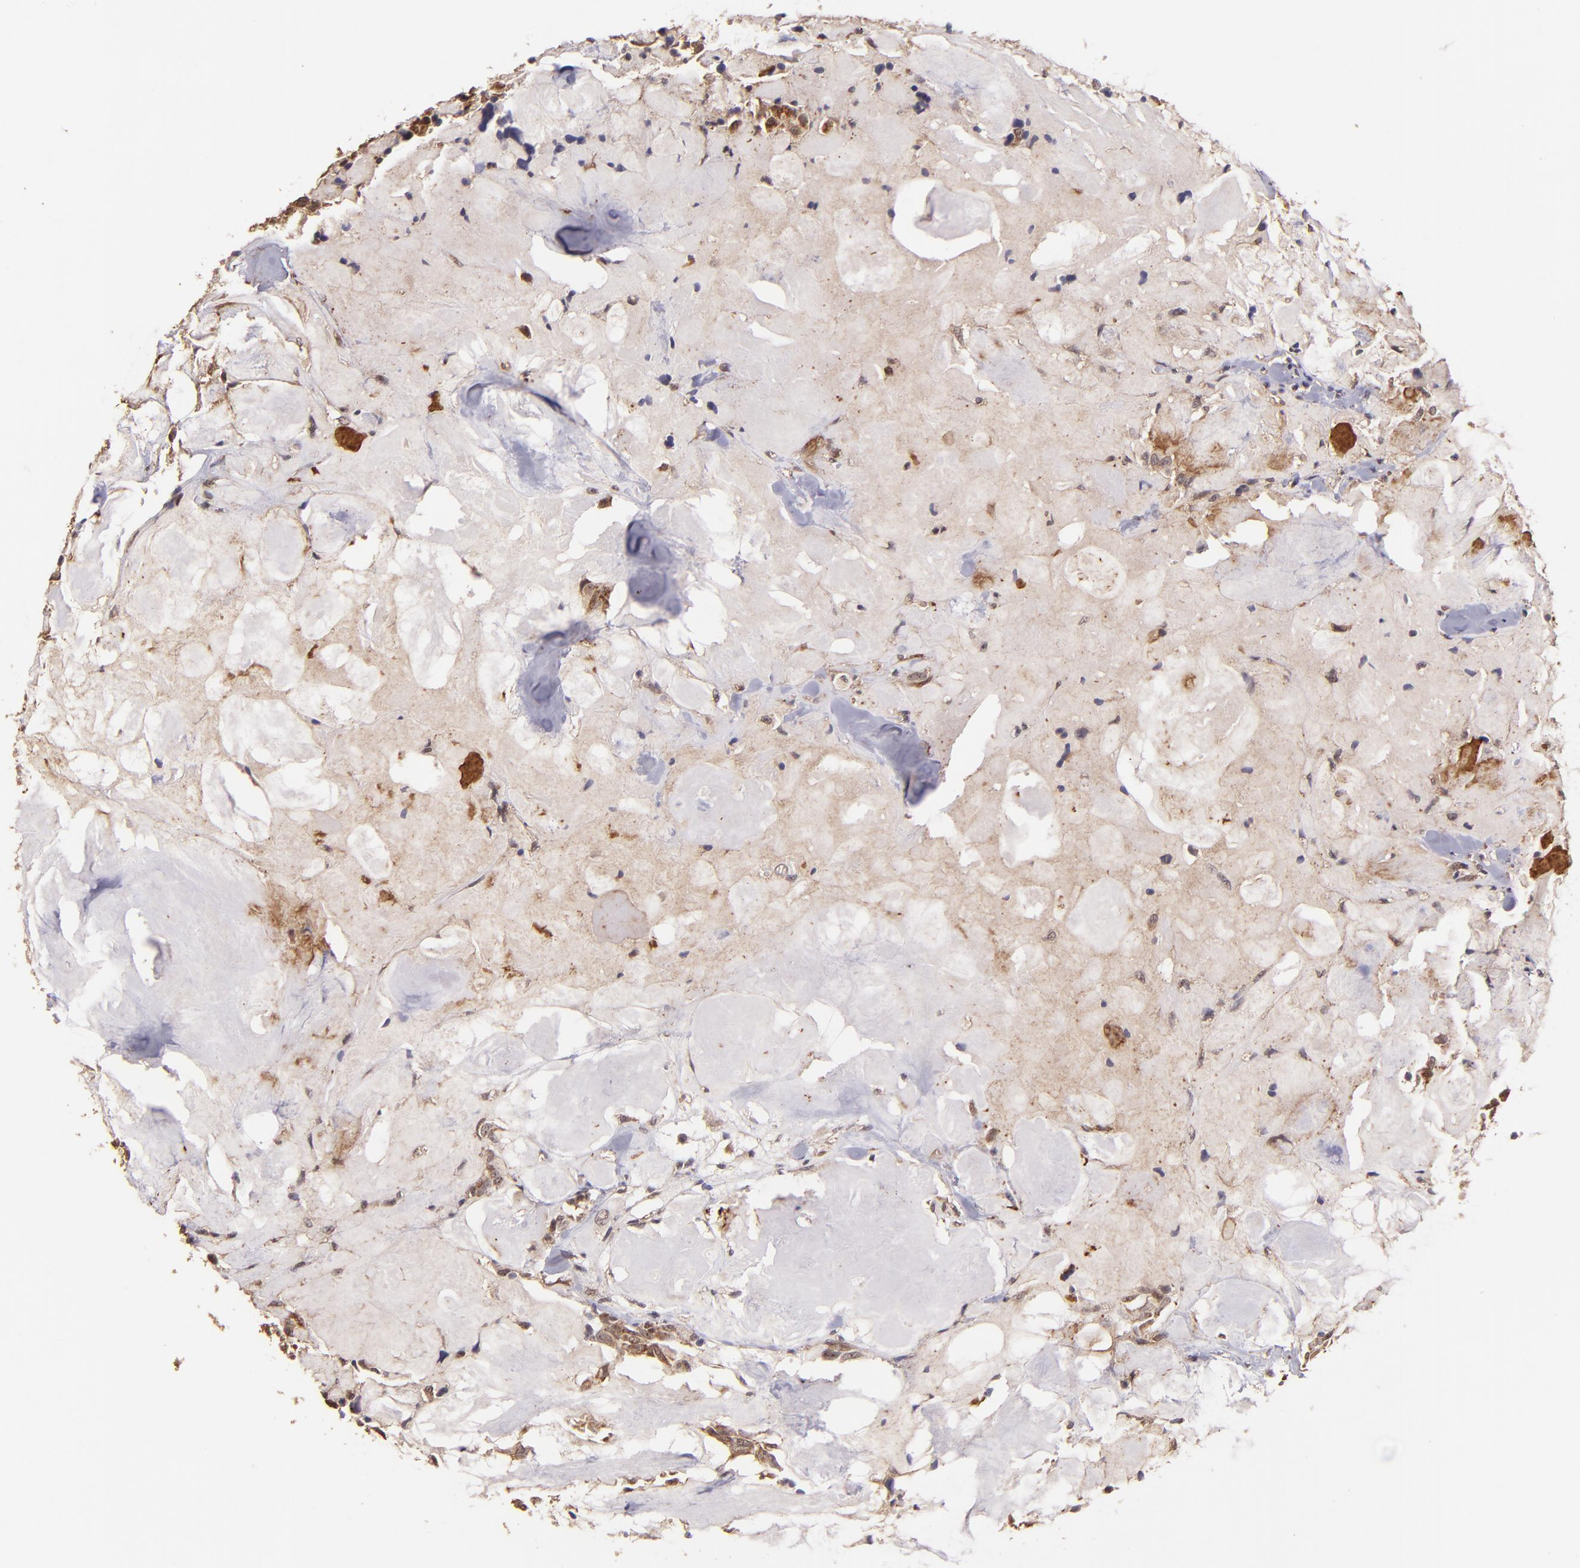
{"staining": {"intensity": "strong", "quantity": ">75%", "location": "cytoplasmic/membranous"}, "tissue": "thyroid cancer", "cell_type": "Tumor cells", "image_type": "cancer", "snomed": [{"axis": "morphology", "description": "Carcinoma, NOS"}, {"axis": "morphology", "description": "Carcinoid, malignant, NOS"}, {"axis": "topography", "description": "Thyroid gland"}], "caption": "DAB immunohistochemical staining of thyroid cancer displays strong cytoplasmic/membranous protein staining in about >75% of tumor cells.", "gene": "USP51", "patient": {"sex": "male", "age": 33}}